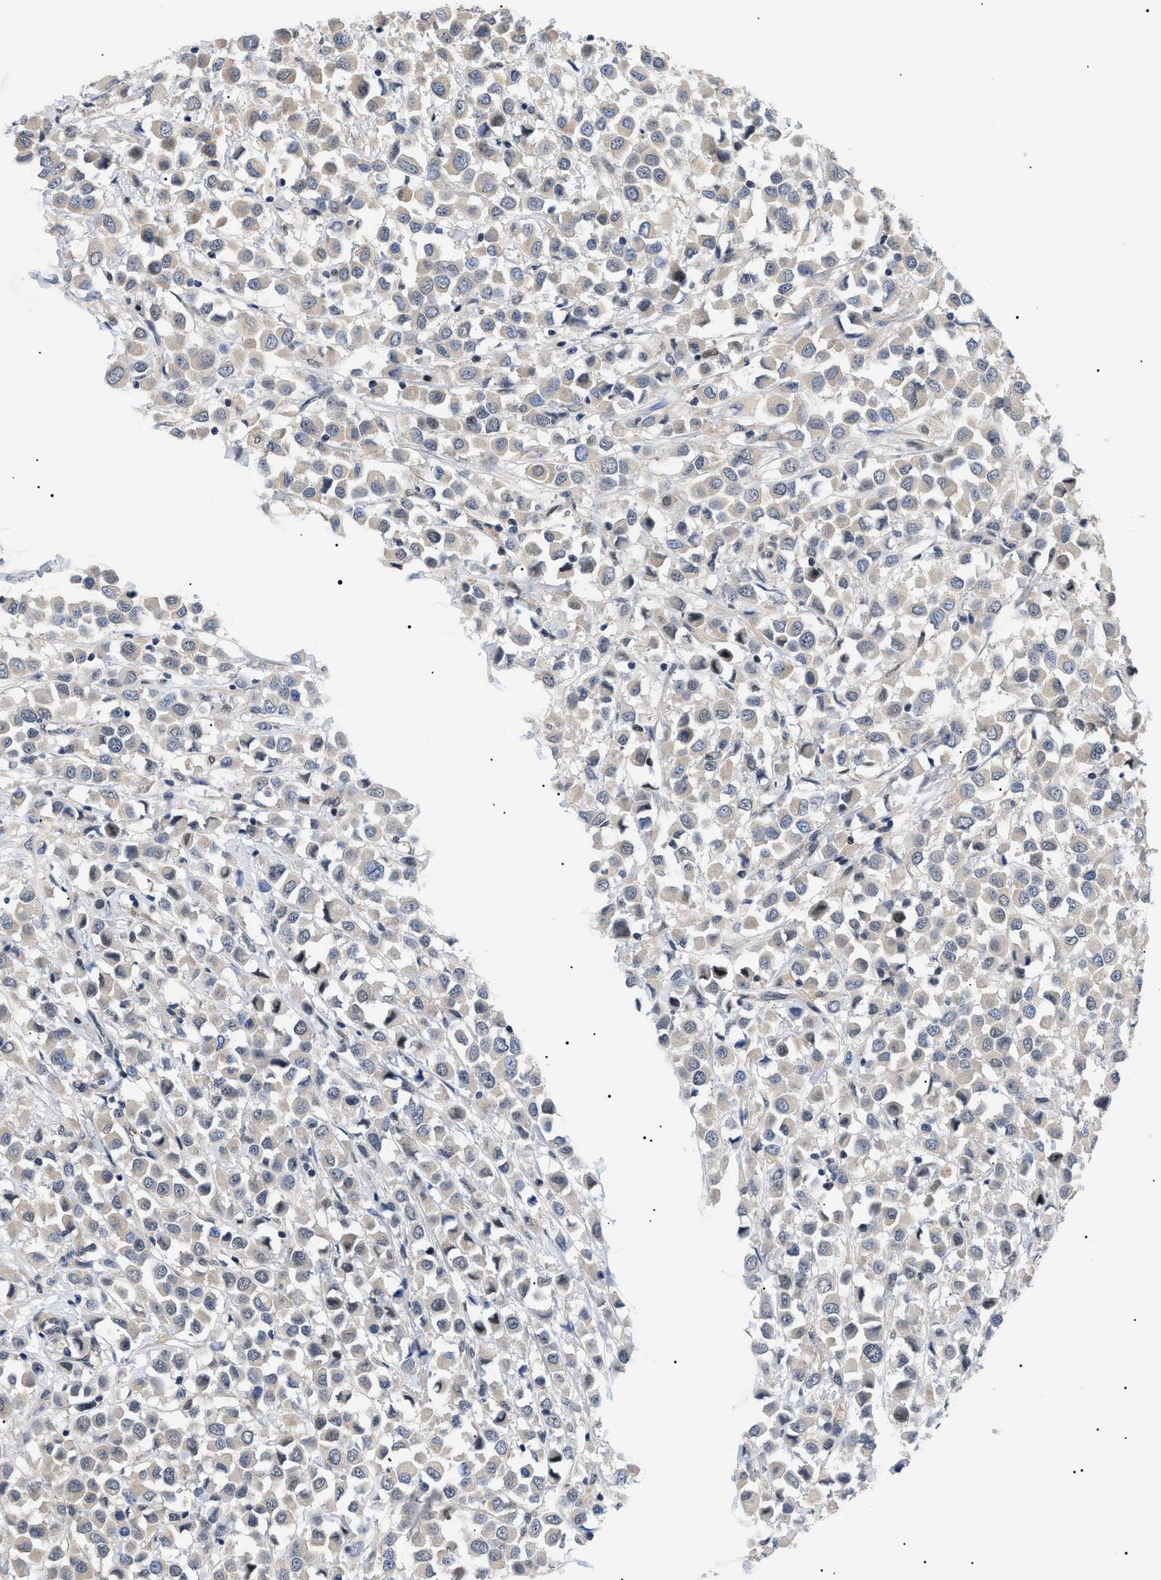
{"staining": {"intensity": "weak", "quantity": ">75%", "location": "cytoplasmic/membranous"}, "tissue": "breast cancer", "cell_type": "Tumor cells", "image_type": "cancer", "snomed": [{"axis": "morphology", "description": "Duct carcinoma"}, {"axis": "topography", "description": "Breast"}], "caption": "Infiltrating ductal carcinoma (breast) tissue shows weak cytoplasmic/membranous expression in approximately >75% of tumor cells, visualized by immunohistochemistry.", "gene": "GARRE1", "patient": {"sex": "female", "age": 61}}